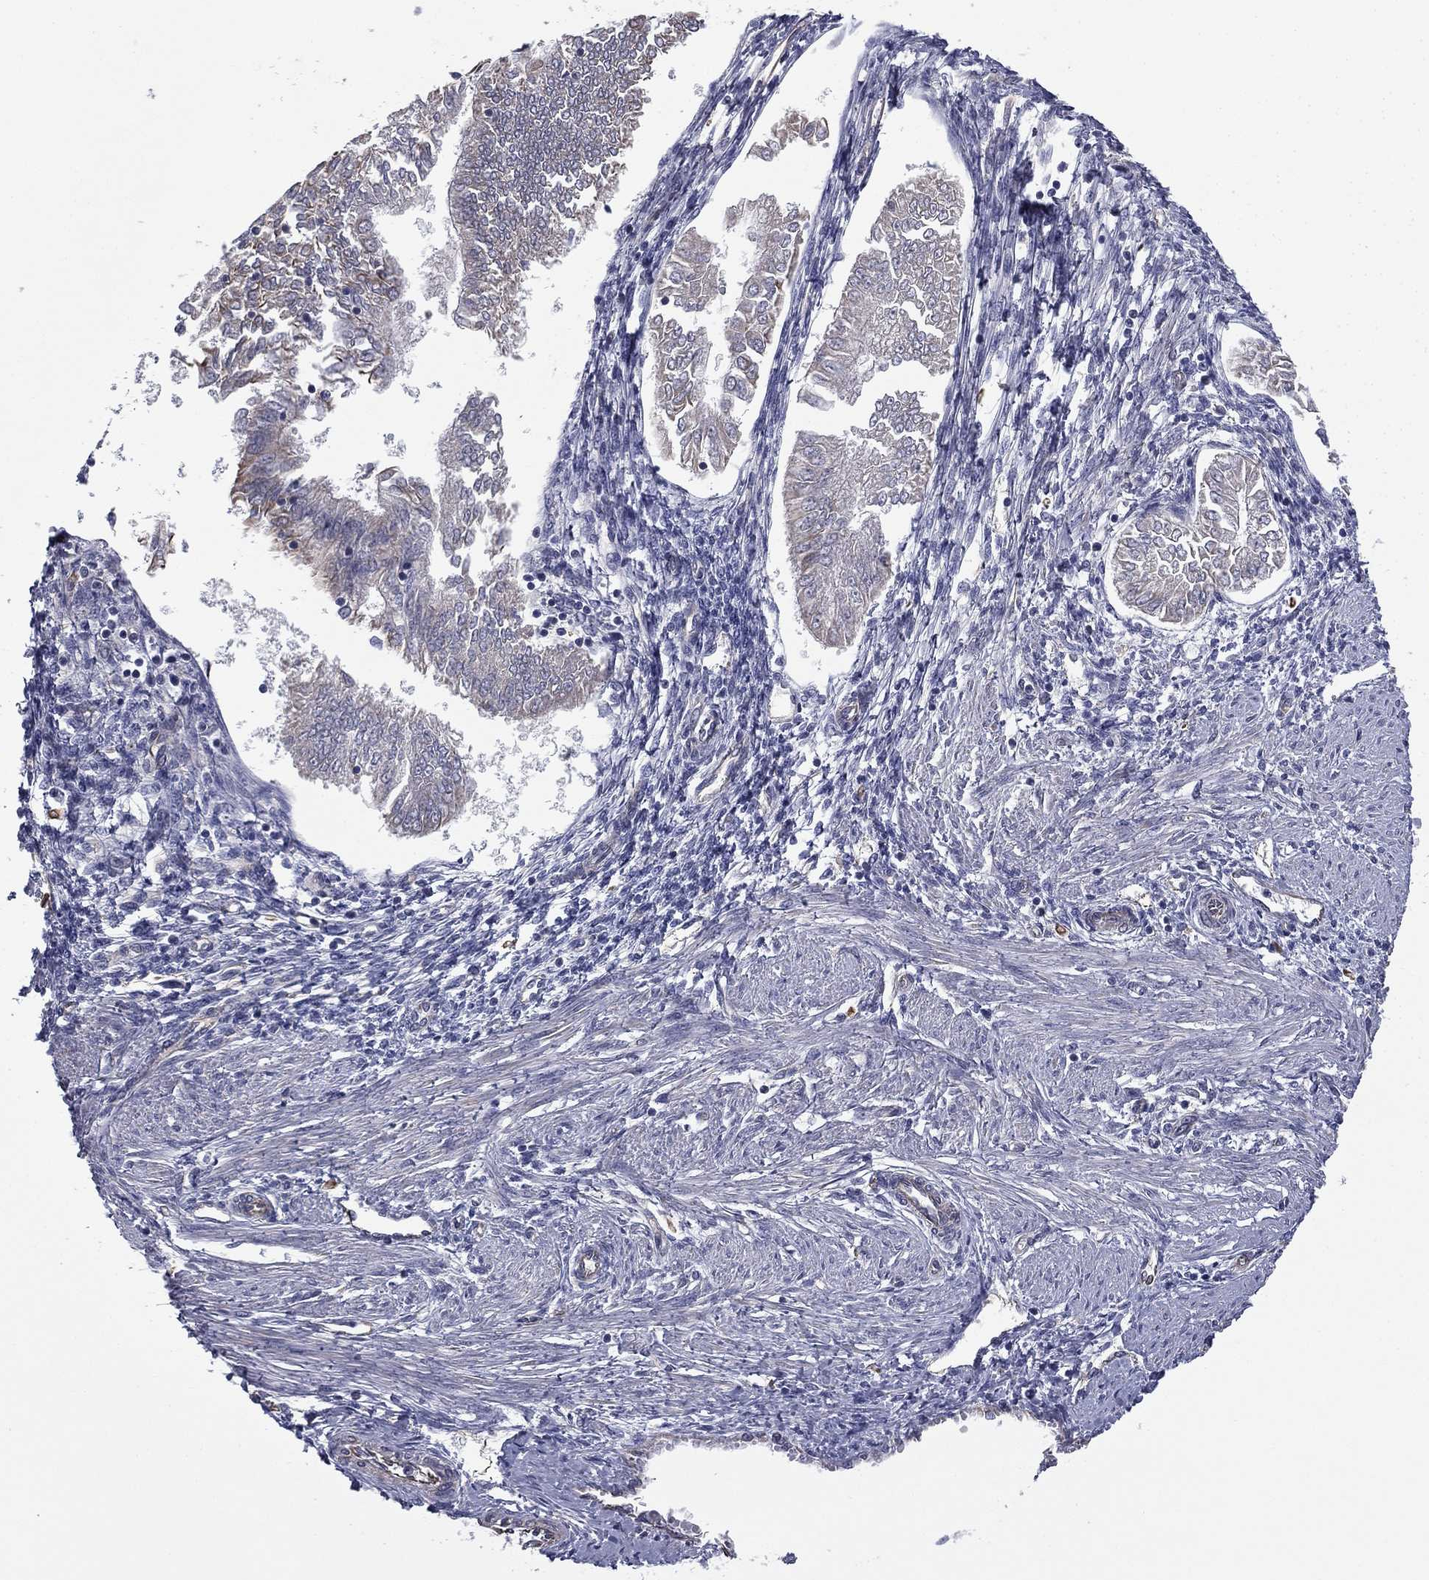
{"staining": {"intensity": "negative", "quantity": "none", "location": "none"}, "tissue": "endometrial cancer", "cell_type": "Tumor cells", "image_type": "cancer", "snomed": [{"axis": "morphology", "description": "Adenocarcinoma, NOS"}, {"axis": "topography", "description": "Endometrium"}], "caption": "High power microscopy histopathology image of an immunohistochemistry (IHC) image of endometrial adenocarcinoma, revealing no significant expression in tumor cells.", "gene": "SCUBE1", "patient": {"sex": "female", "age": 53}}